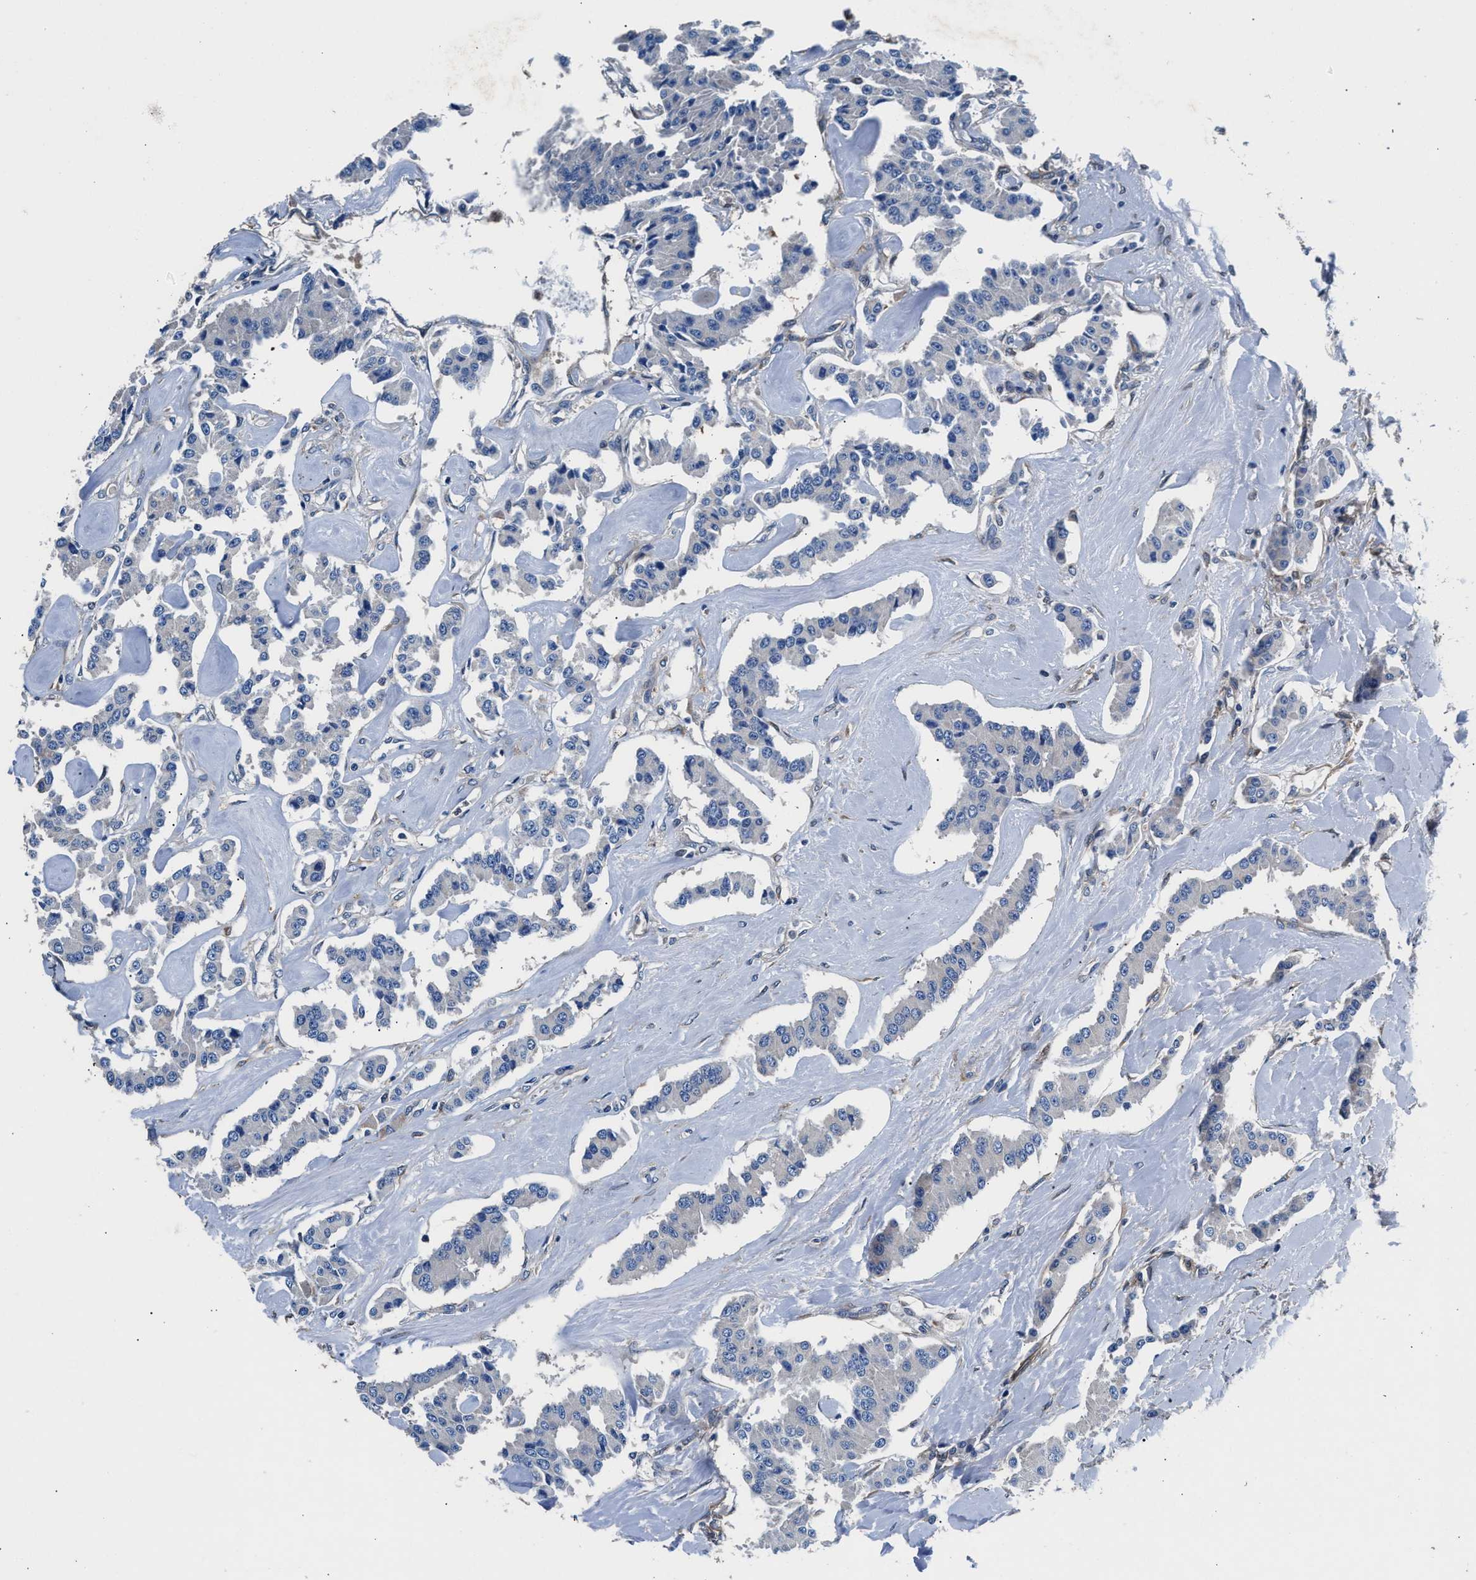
{"staining": {"intensity": "negative", "quantity": "none", "location": "none"}, "tissue": "carcinoid", "cell_type": "Tumor cells", "image_type": "cancer", "snomed": [{"axis": "morphology", "description": "Carcinoid, malignant, NOS"}, {"axis": "topography", "description": "Pancreas"}], "caption": "Carcinoid stained for a protein using immunohistochemistry (IHC) reveals no positivity tumor cells.", "gene": "SH3GL1", "patient": {"sex": "male", "age": 41}}